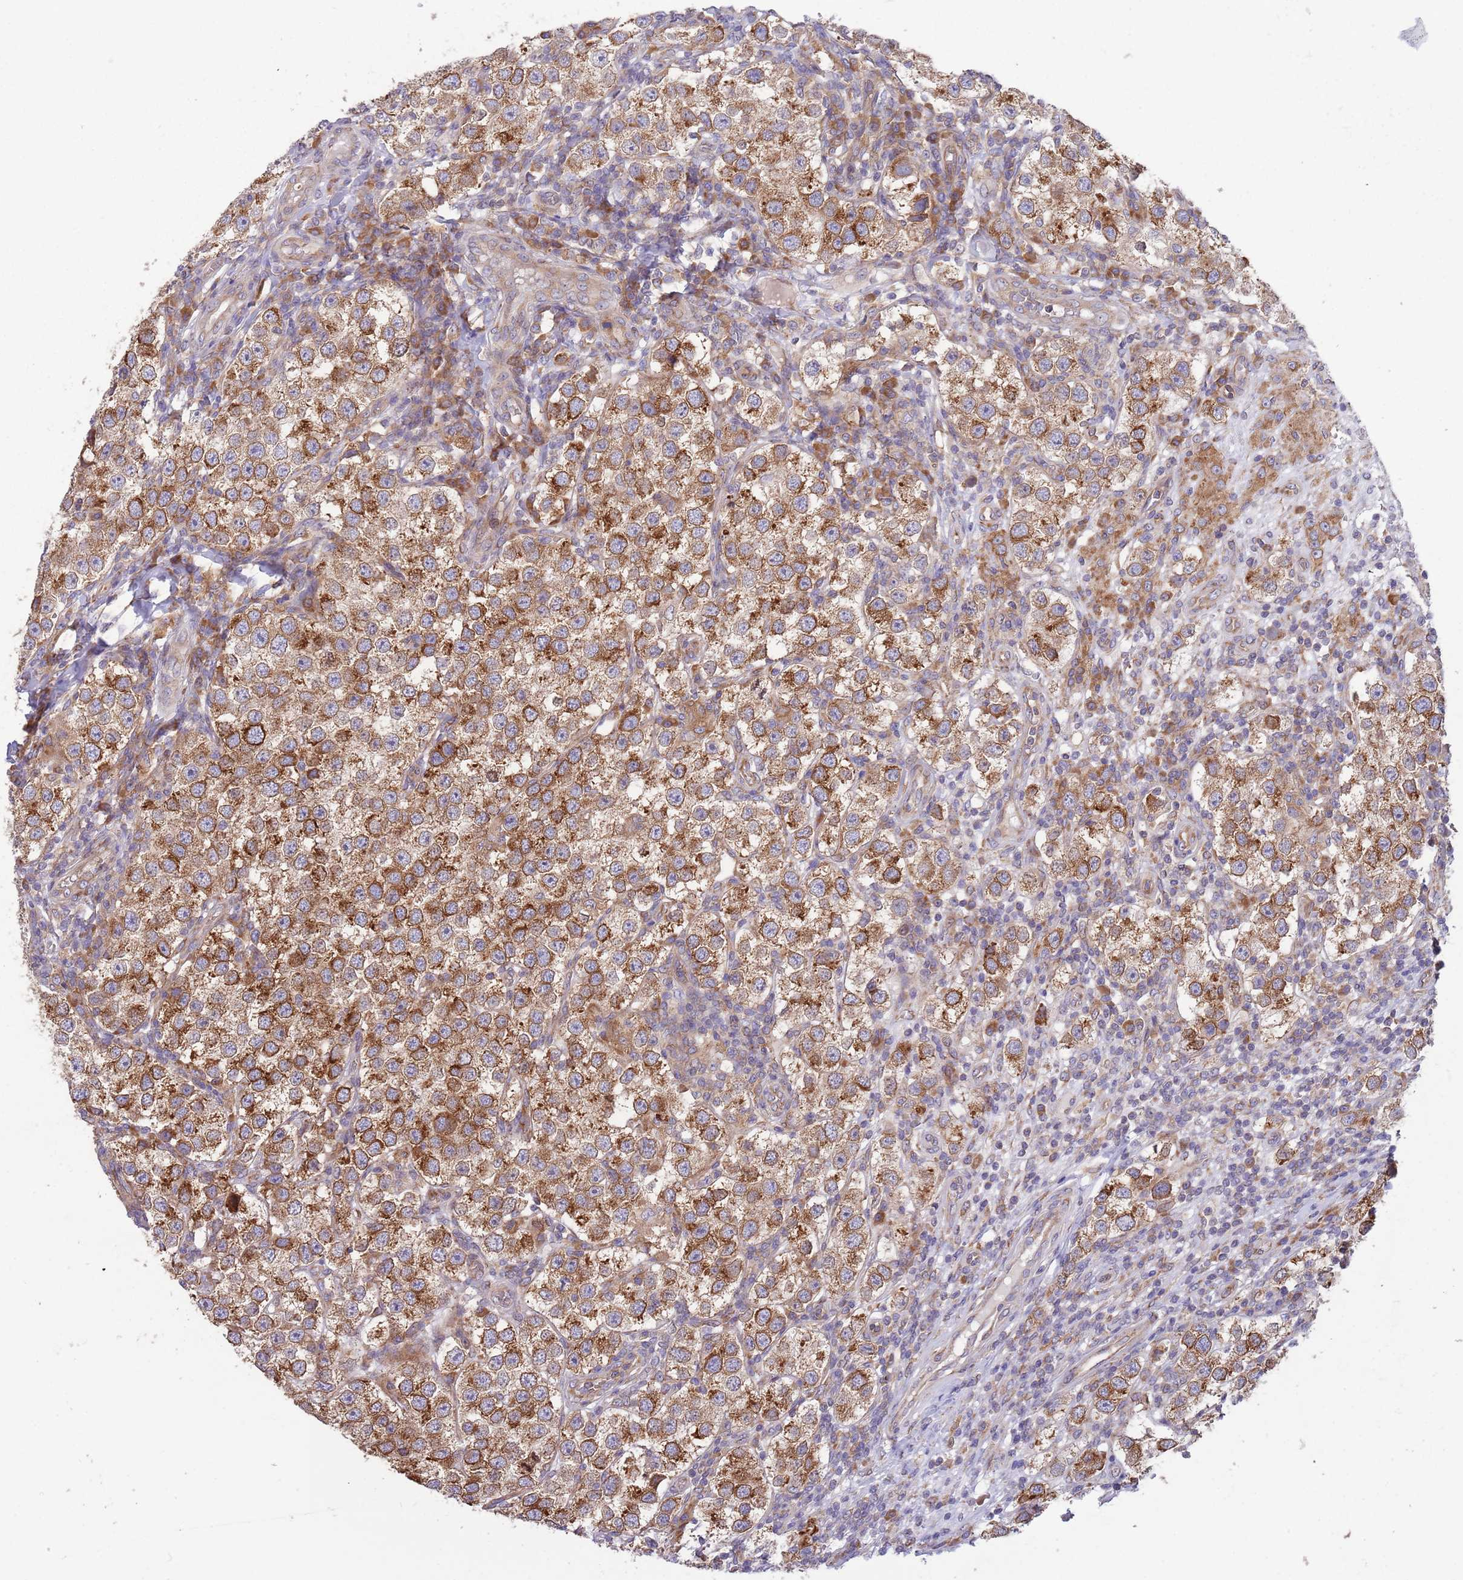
{"staining": {"intensity": "strong", "quantity": ">75%", "location": "cytoplasmic/membranous"}, "tissue": "testis cancer", "cell_type": "Tumor cells", "image_type": "cancer", "snomed": [{"axis": "morphology", "description": "Seminoma, NOS"}, {"axis": "topography", "description": "Testis"}], "caption": "Immunohistochemical staining of human testis seminoma demonstrates strong cytoplasmic/membranous protein expression in about >75% of tumor cells.", "gene": "ARMCX6", "patient": {"sex": "male", "age": 37}}